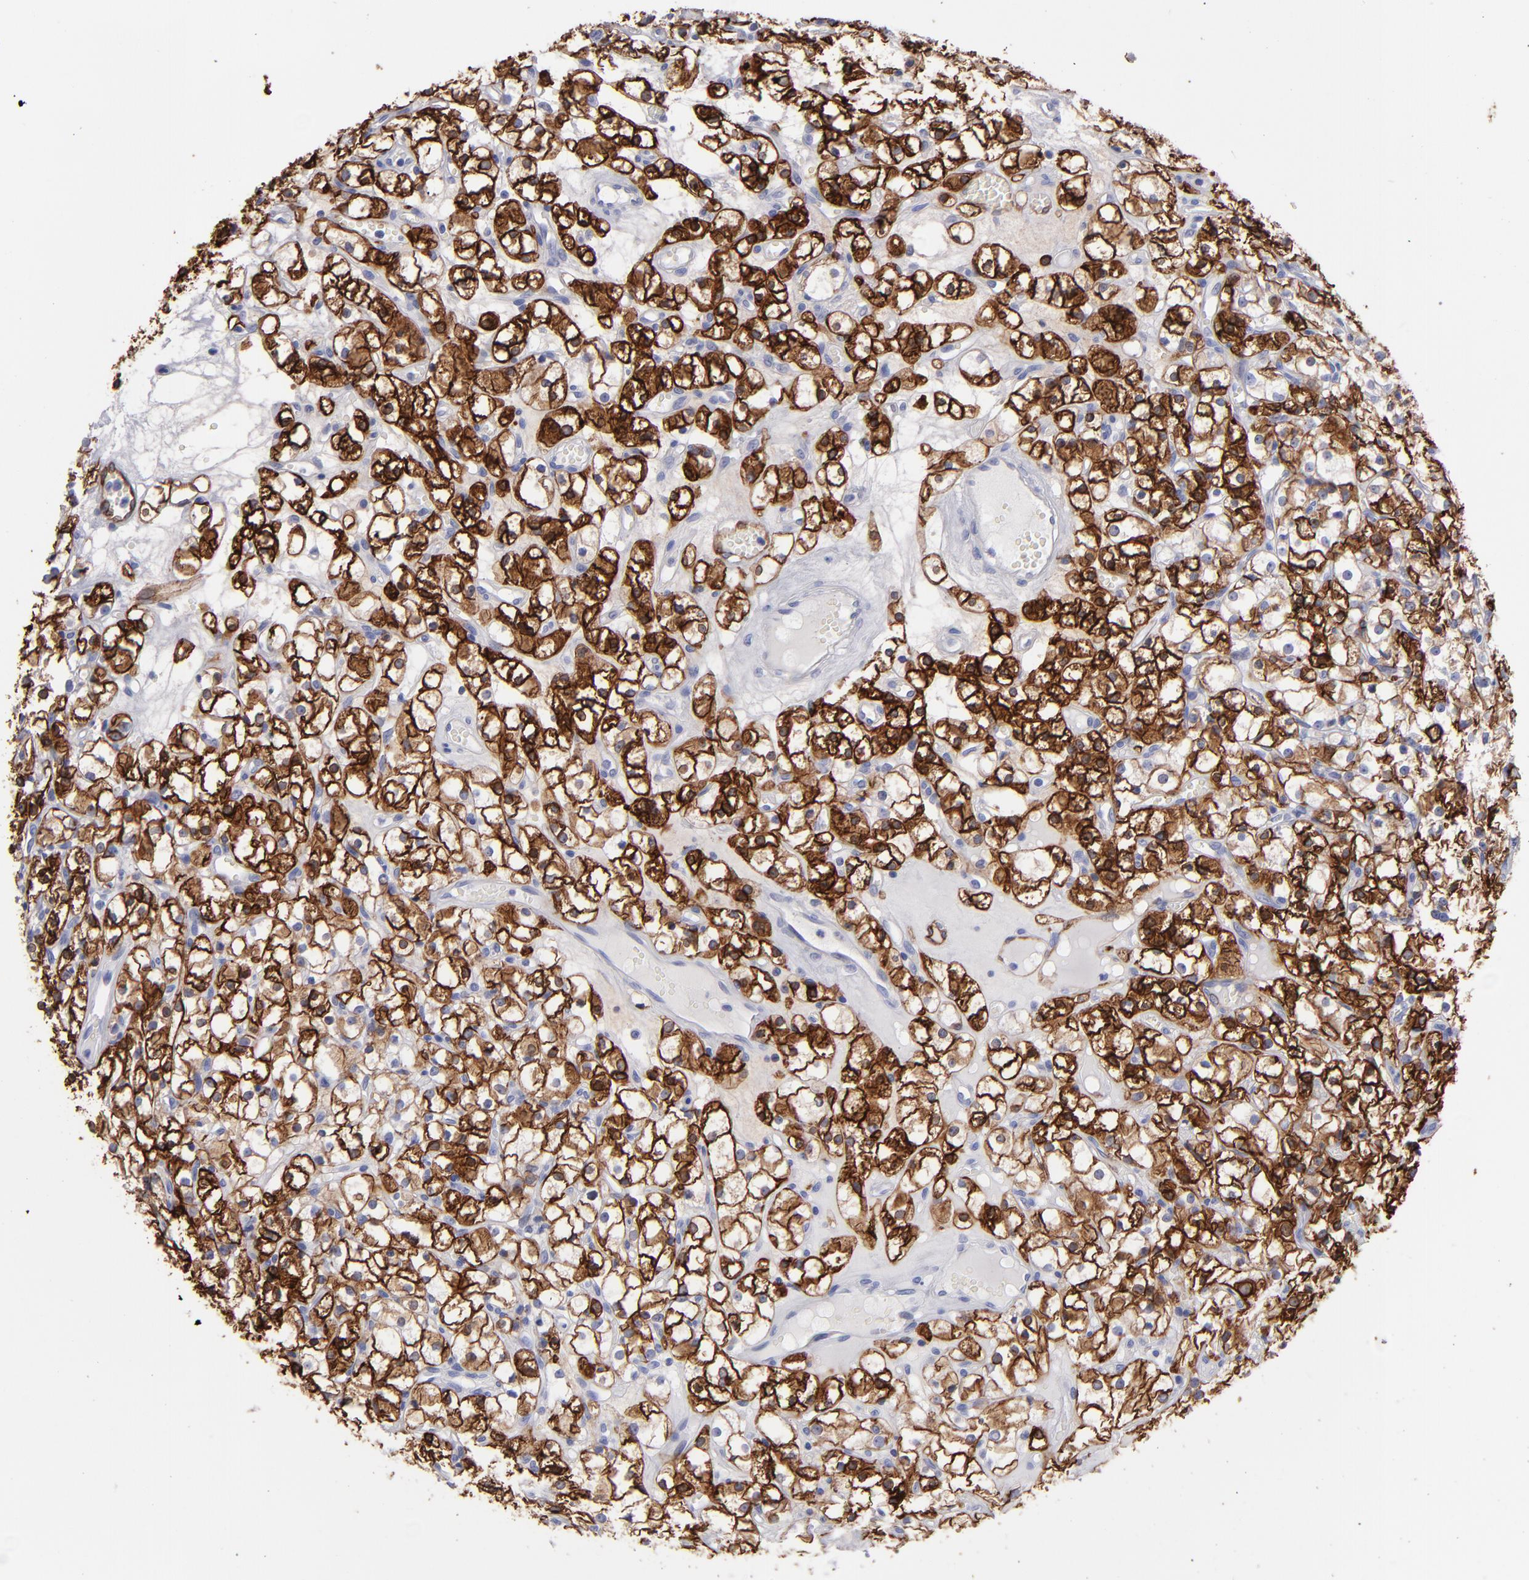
{"staining": {"intensity": "strong", "quantity": ">75%", "location": "cytoplasmic/membranous"}, "tissue": "renal cancer", "cell_type": "Tumor cells", "image_type": "cancer", "snomed": [{"axis": "morphology", "description": "Adenocarcinoma, NOS"}, {"axis": "topography", "description": "Kidney"}], "caption": "Protein expression analysis of human renal cancer (adenocarcinoma) reveals strong cytoplasmic/membranous positivity in about >75% of tumor cells.", "gene": "AHNAK2", "patient": {"sex": "male", "age": 61}}